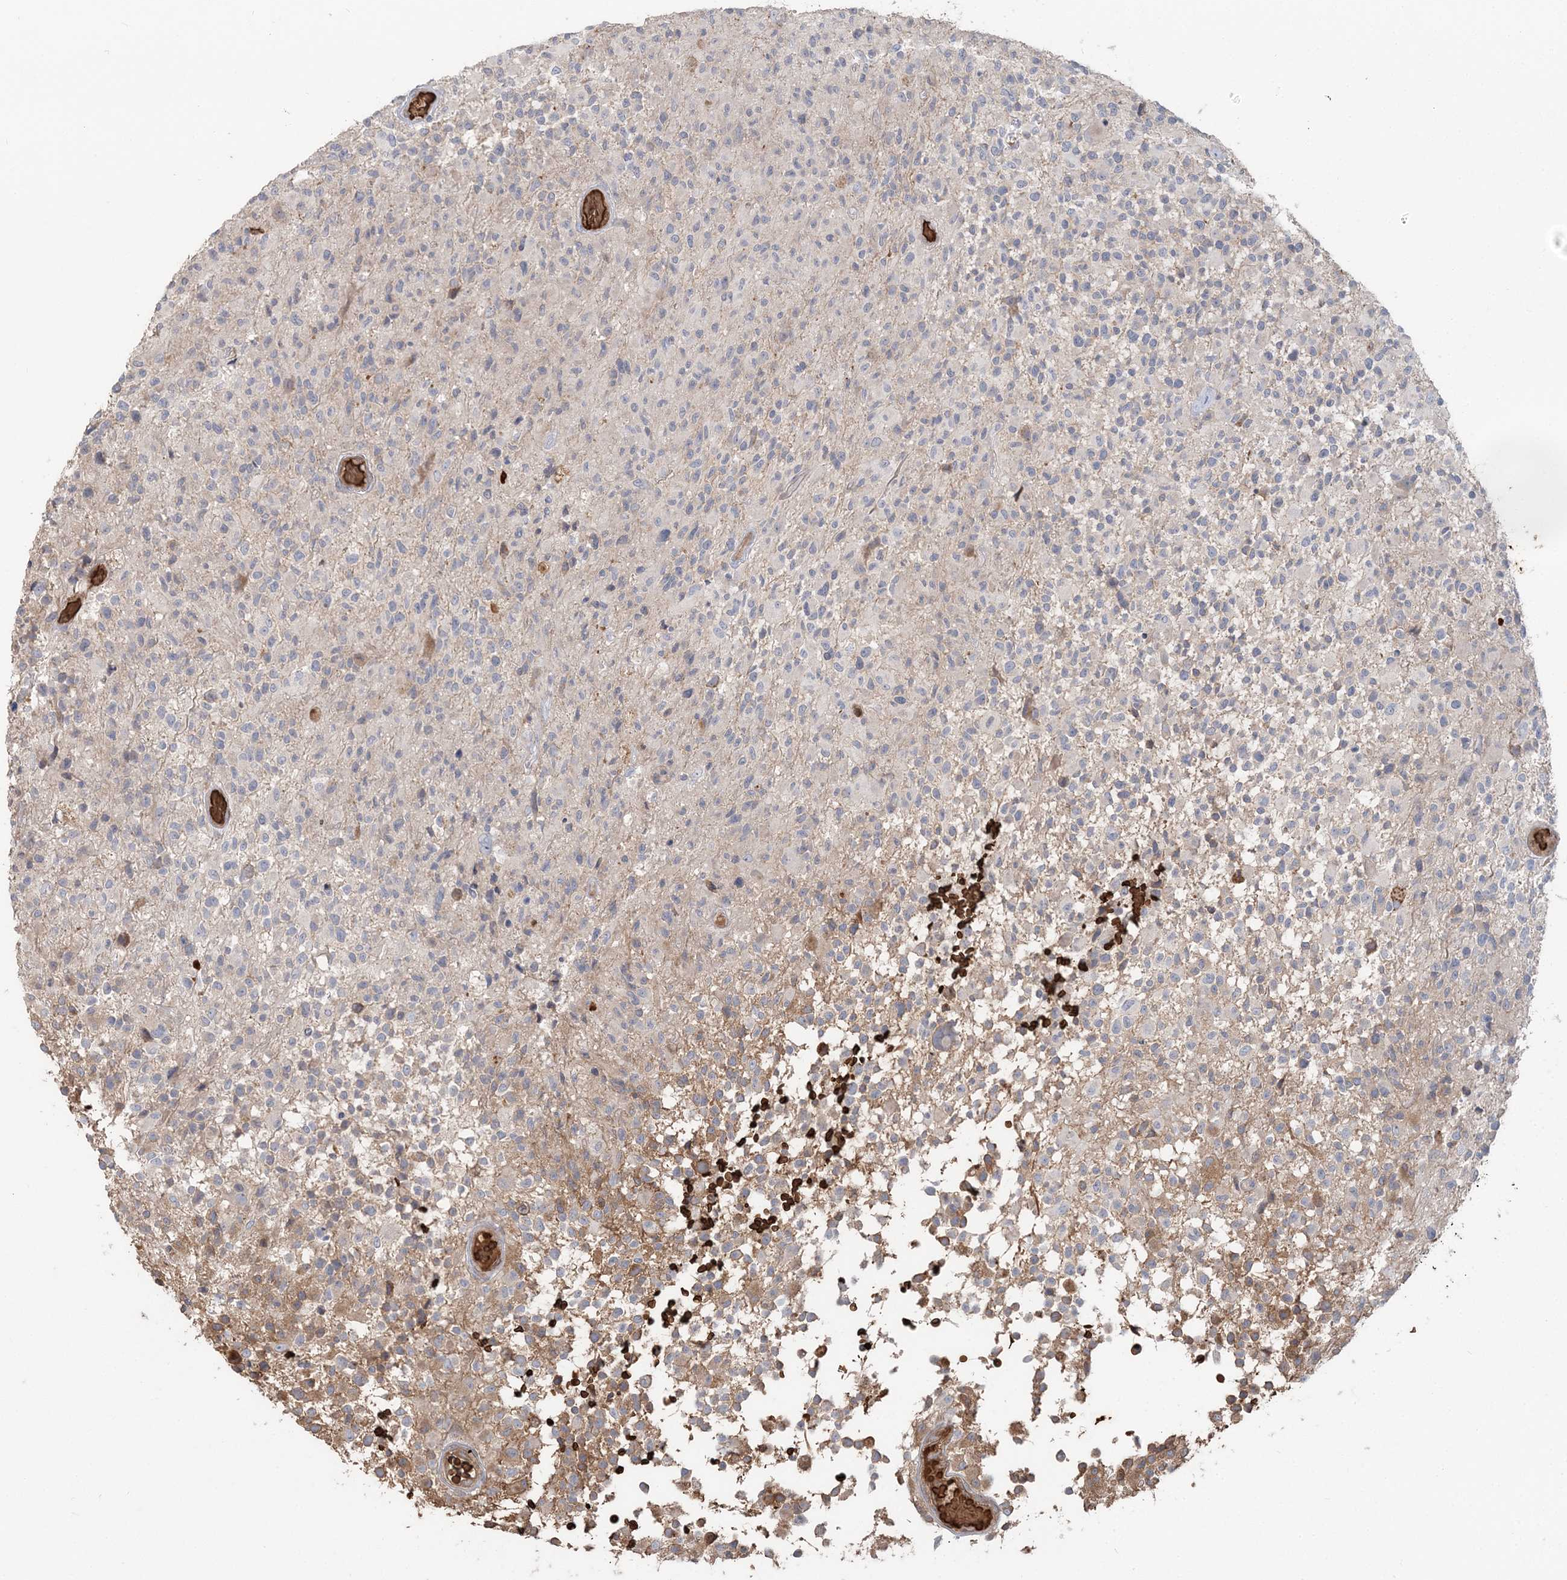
{"staining": {"intensity": "weak", "quantity": "<25%", "location": "cytoplasmic/membranous"}, "tissue": "glioma", "cell_type": "Tumor cells", "image_type": "cancer", "snomed": [{"axis": "morphology", "description": "Glioma, malignant, High grade"}, {"axis": "morphology", "description": "Glioblastoma, NOS"}, {"axis": "topography", "description": "Brain"}], "caption": "Immunohistochemical staining of high-grade glioma (malignant) demonstrates no significant expression in tumor cells.", "gene": "SERINC1", "patient": {"sex": "male", "age": 60}}